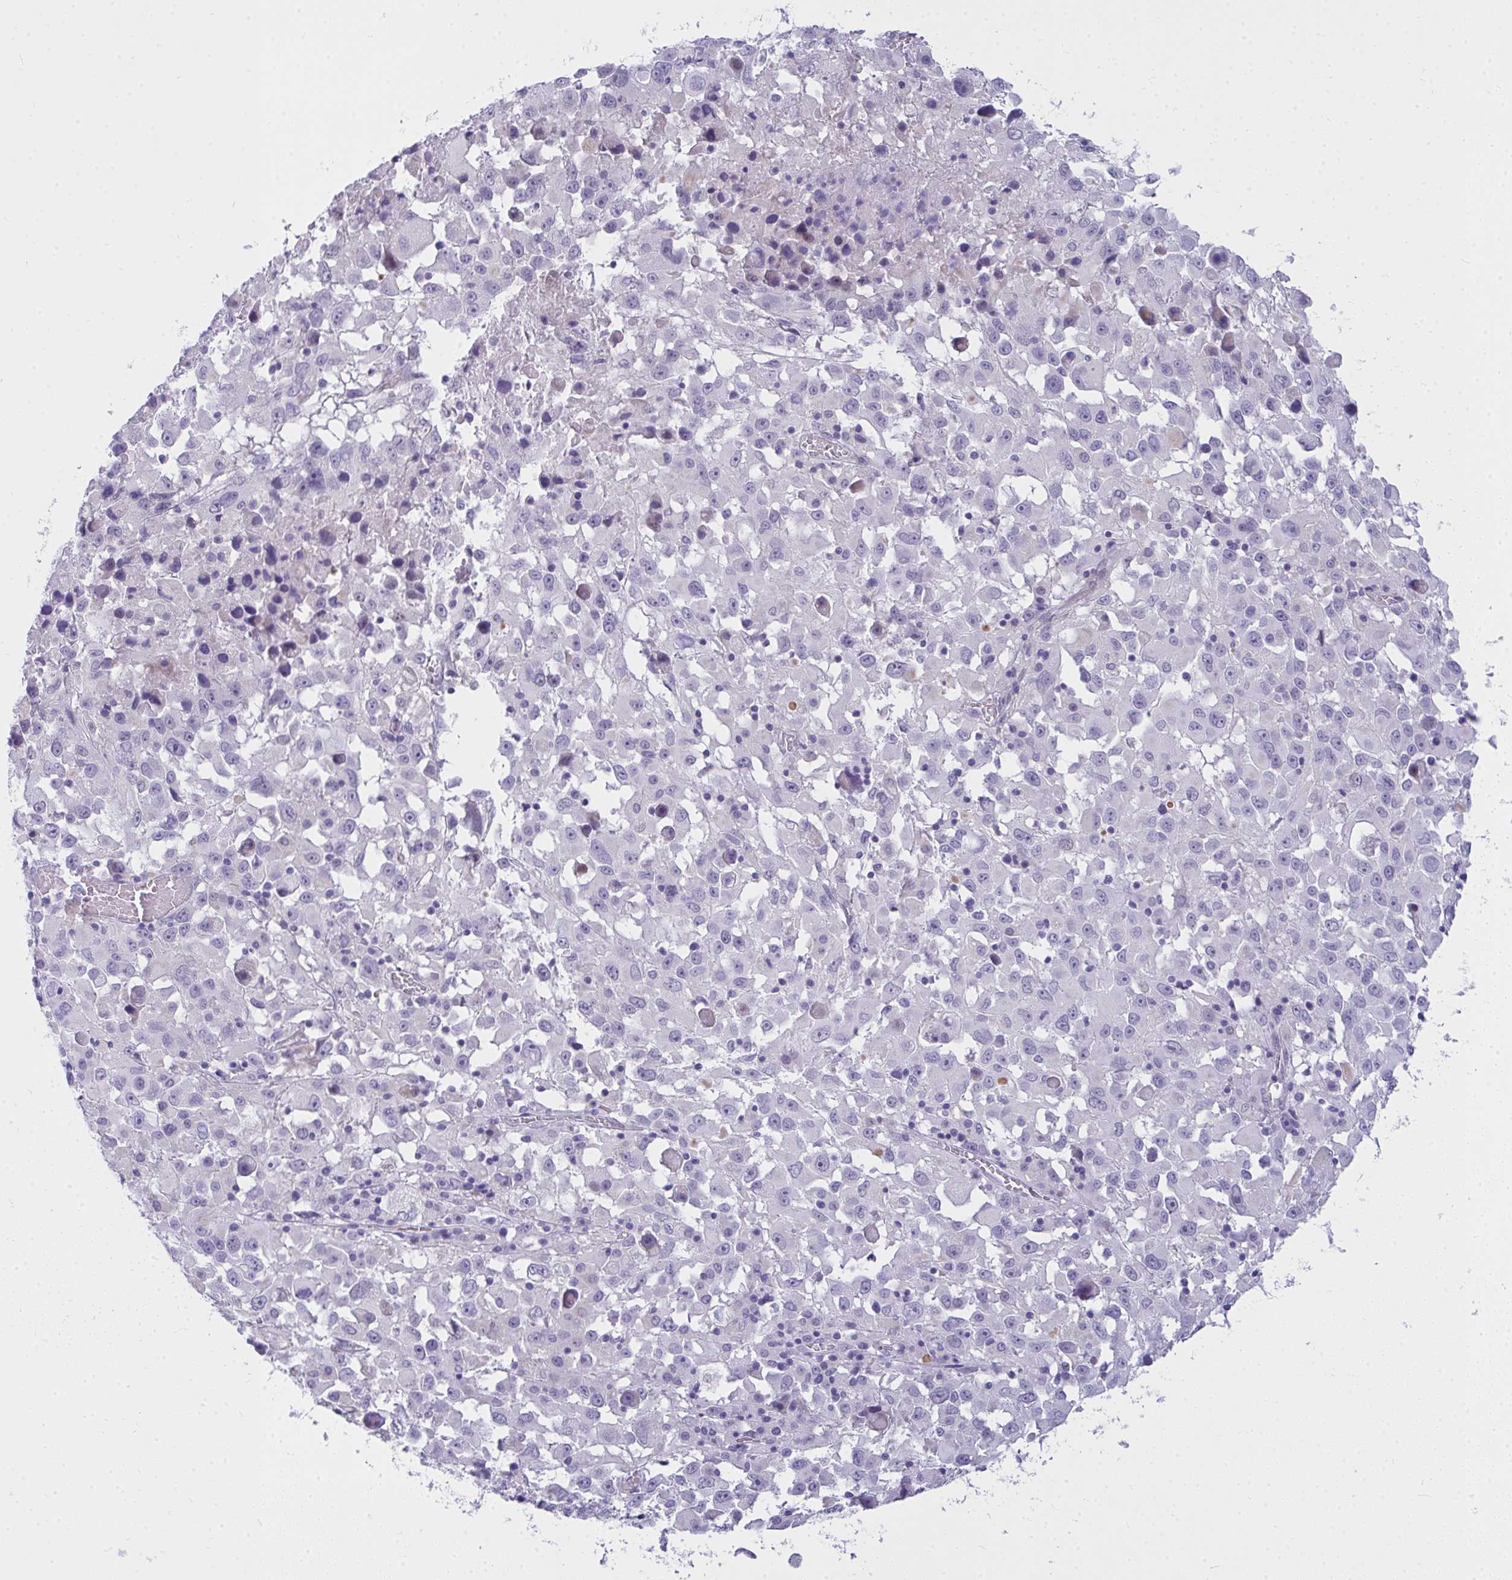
{"staining": {"intensity": "negative", "quantity": "none", "location": "none"}, "tissue": "melanoma", "cell_type": "Tumor cells", "image_type": "cancer", "snomed": [{"axis": "morphology", "description": "Malignant melanoma, Metastatic site"}, {"axis": "topography", "description": "Soft tissue"}], "caption": "There is no significant positivity in tumor cells of melanoma.", "gene": "TSBP1", "patient": {"sex": "male", "age": 50}}